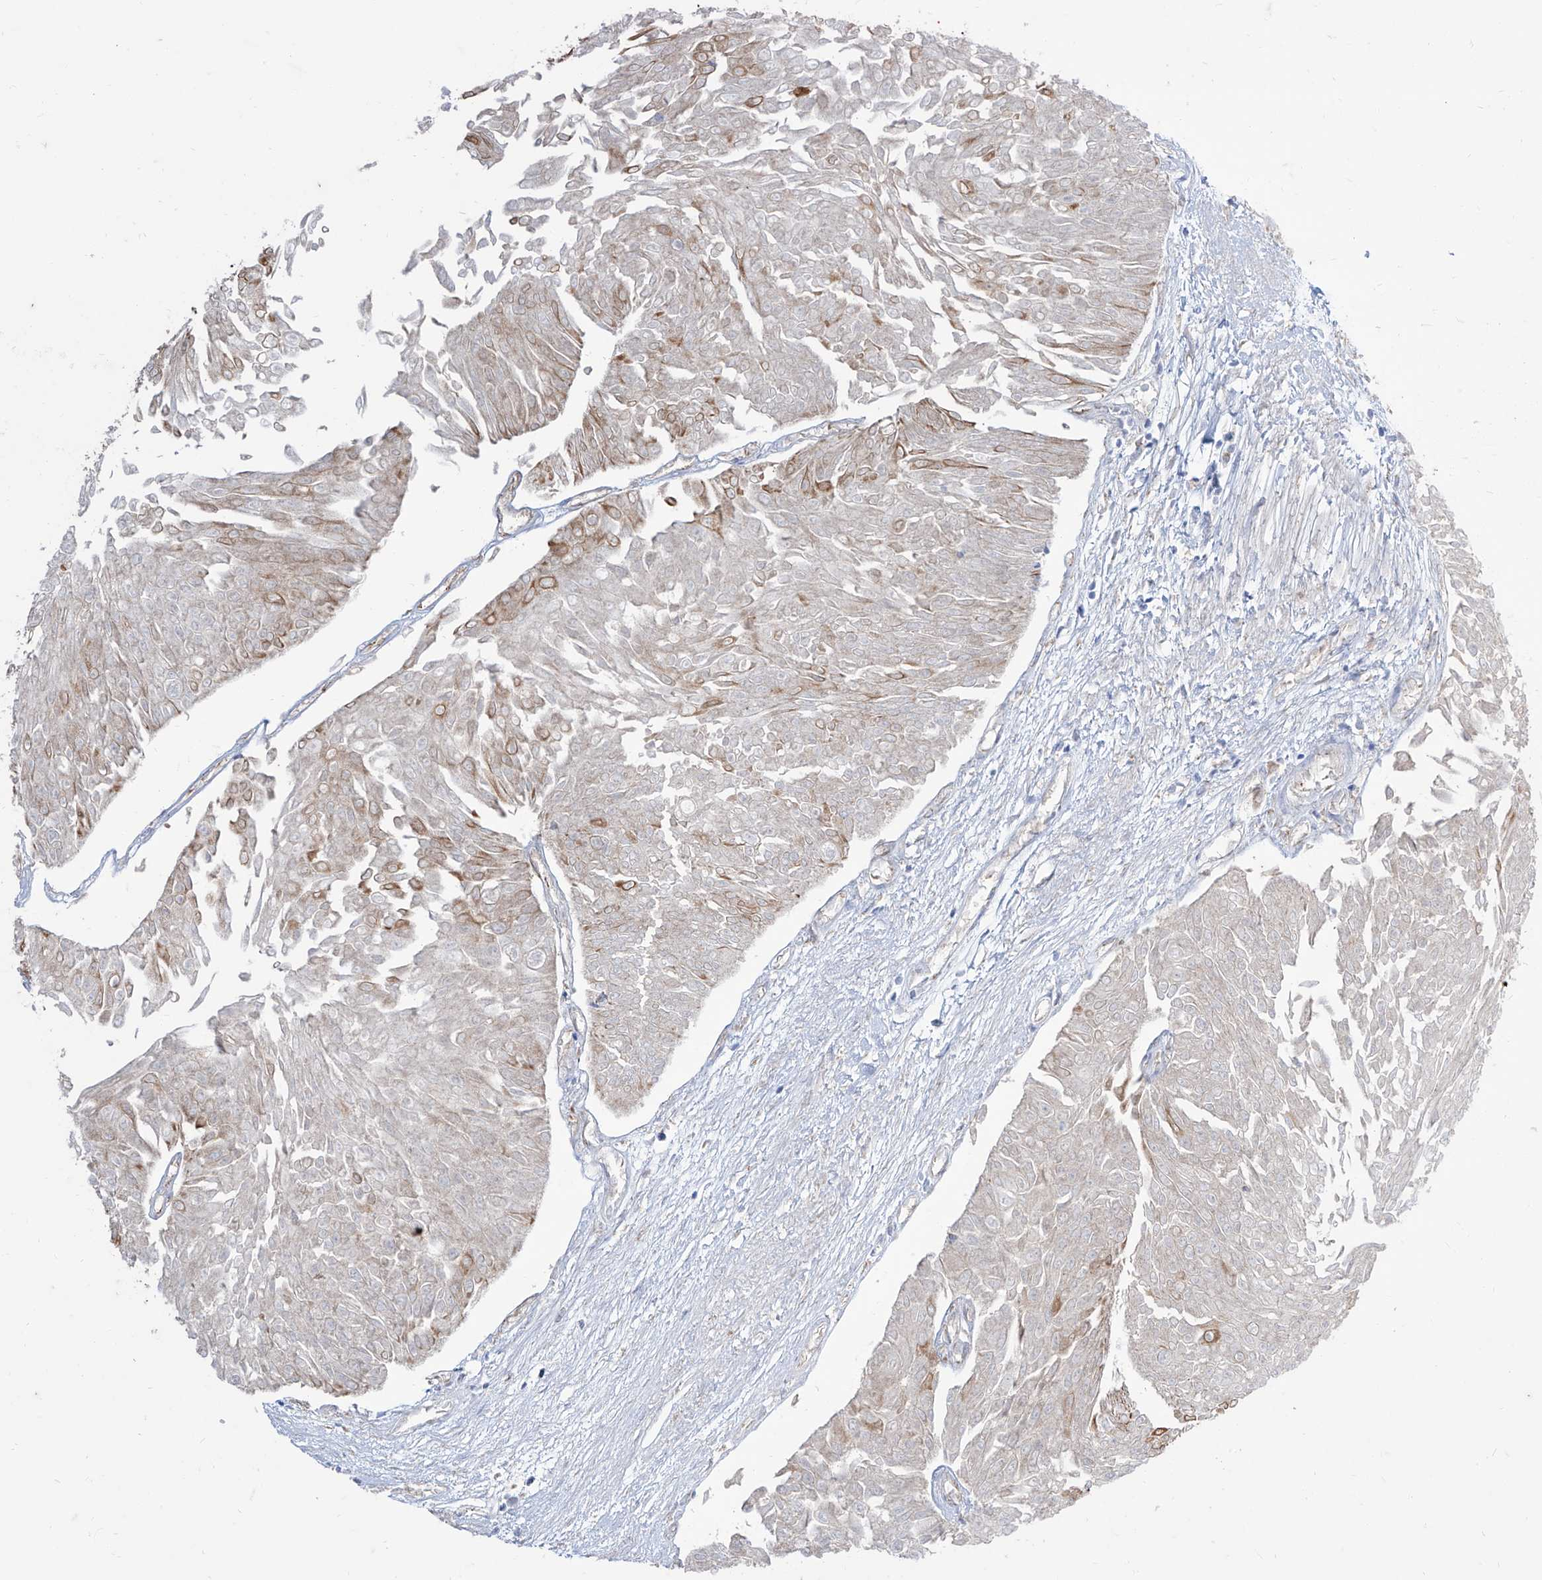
{"staining": {"intensity": "moderate", "quantity": "<25%", "location": "cytoplasmic/membranous"}, "tissue": "urothelial cancer", "cell_type": "Tumor cells", "image_type": "cancer", "snomed": [{"axis": "morphology", "description": "Urothelial carcinoma, Low grade"}, {"axis": "topography", "description": "Urinary bladder"}], "caption": "Immunohistochemistry (DAB (3,3'-diaminobenzidine)) staining of urothelial cancer reveals moderate cytoplasmic/membranous protein expression in approximately <25% of tumor cells.", "gene": "BROX", "patient": {"sex": "male", "age": 67}}